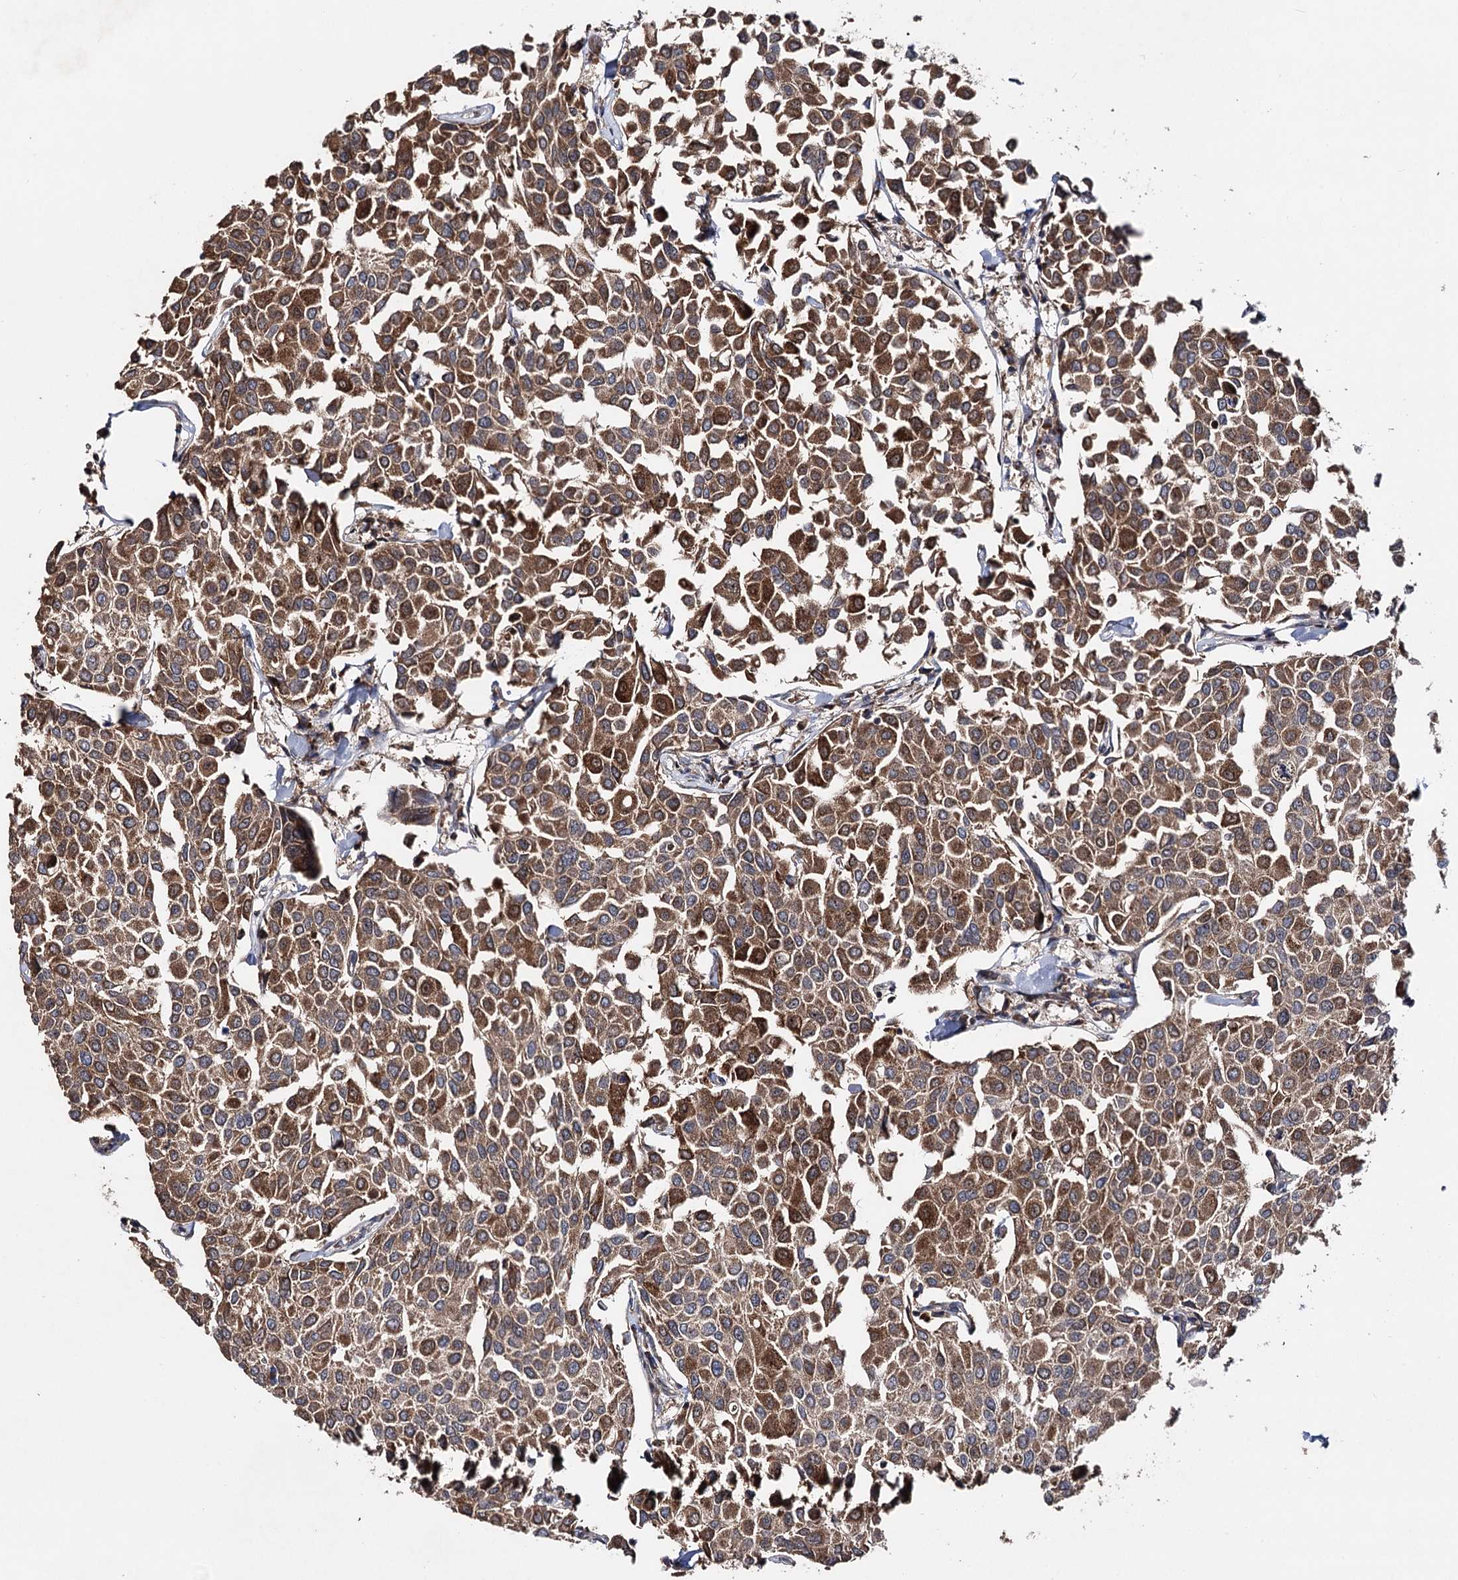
{"staining": {"intensity": "strong", "quantity": ">75%", "location": "cytoplasmic/membranous"}, "tissue": "breast cancer", "cell_type": "Tumor cells", "image_type": "cancer", "snomed": [{"axis": "morphology", "description": "Duct carcinoma"}, {"axis": "topography", "description": "Breast"}], "caption": "Protein expression analysis of breast cancer (infiltrating ductal carcinoma) displays strong cytoplasmic/membranous staining in about >75% of tumor cells.", "gene": "MINDY3", "patient": {"sex": "female", "age": 55}}